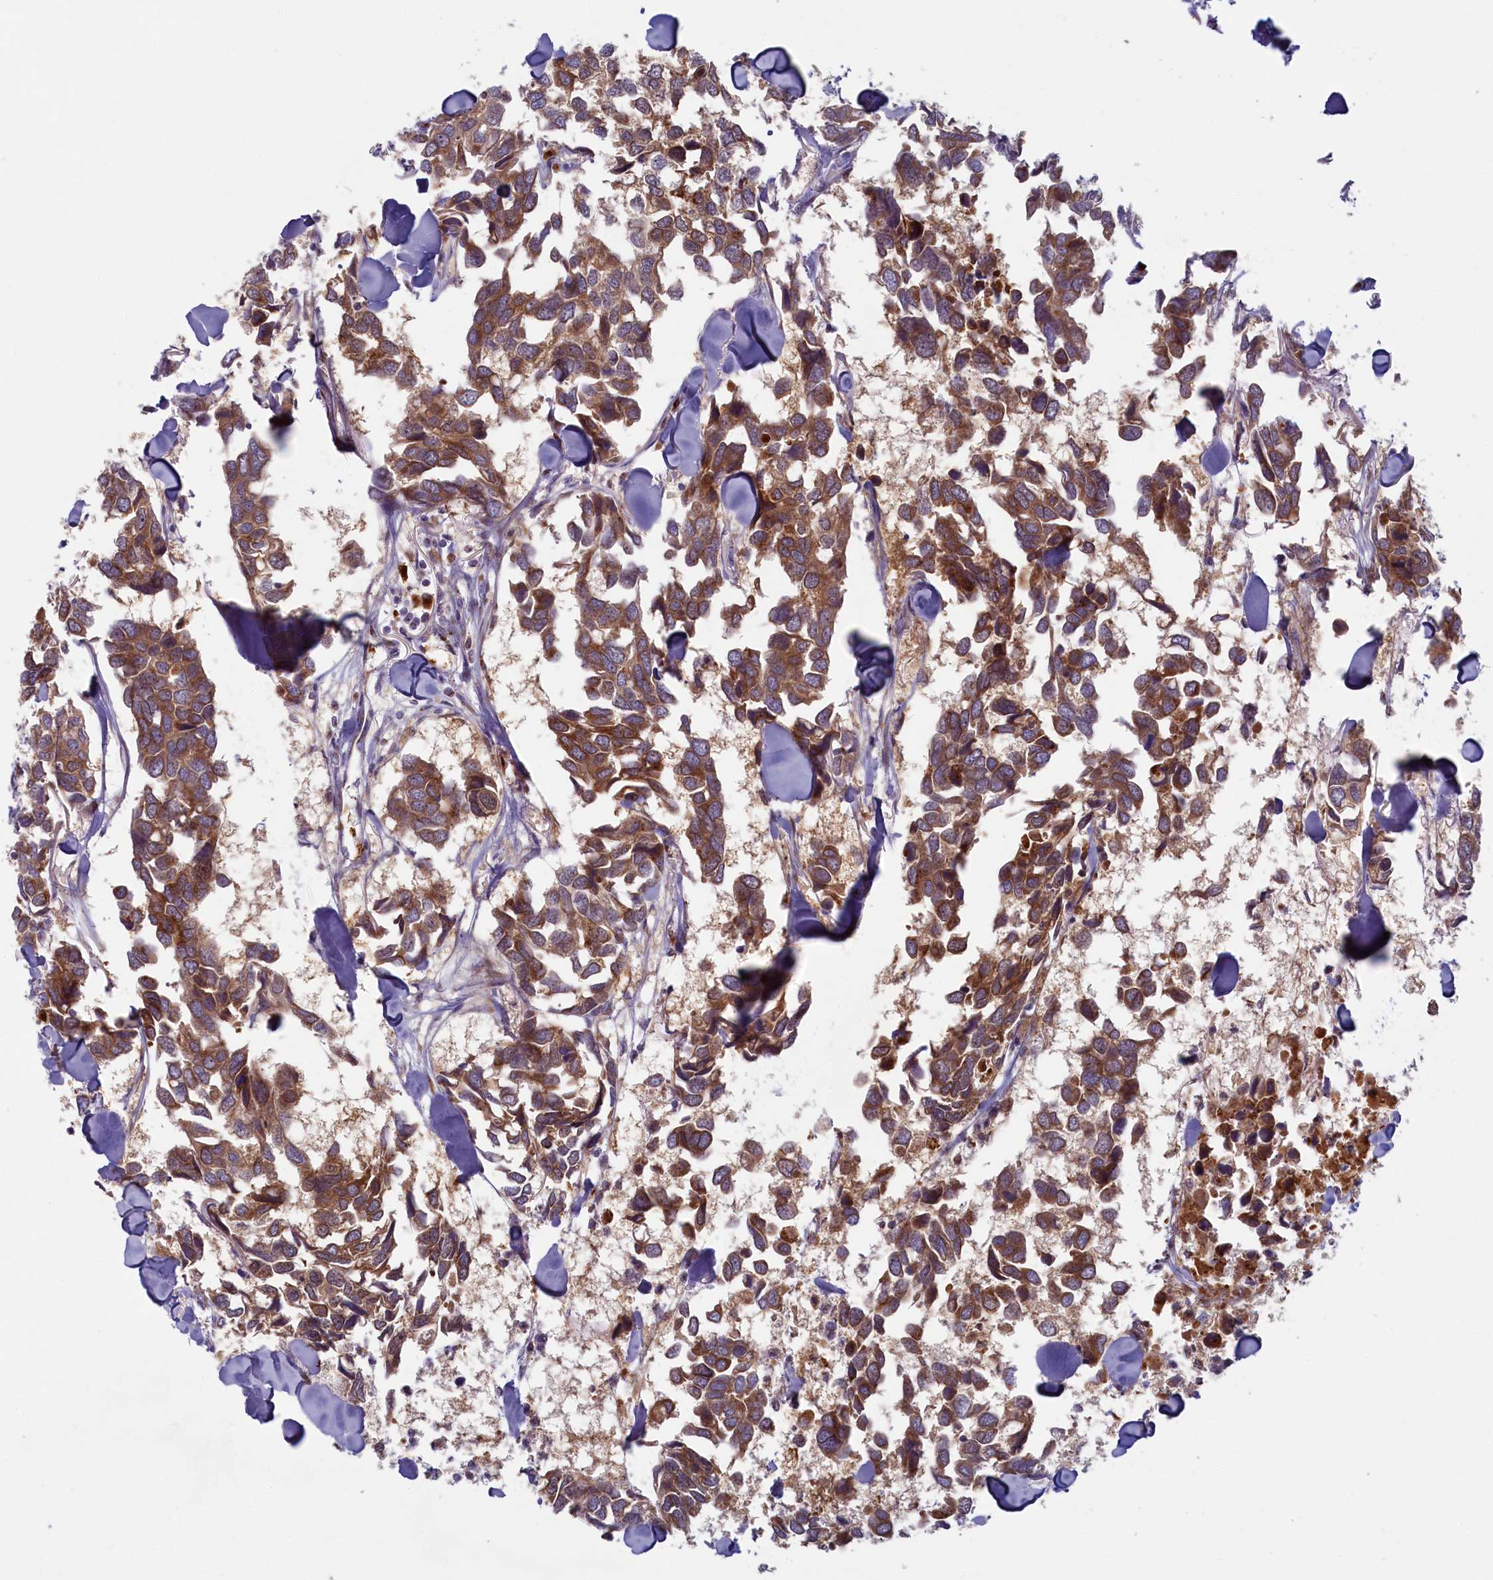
{"staining": {"intensity": "moderate", "quantity": ">75%", "location": "cytoplasmic/membranous"}, "tissue": "breast cancer", "cell_type": "Tumor cells", "image_type": "cancer", "snomed": [{"axis": "morphology", "description": "Duct carcinoma"}, {"axis": "topography", "description": "Breast"}], "caption": "Protein staining of breast cancer tissue displays moderate cytoplasmic/membranous positivity in approximately >75% of tumor cells.", "gene": "BLVRB", "patient": {"sex": "female", "age": 83}}